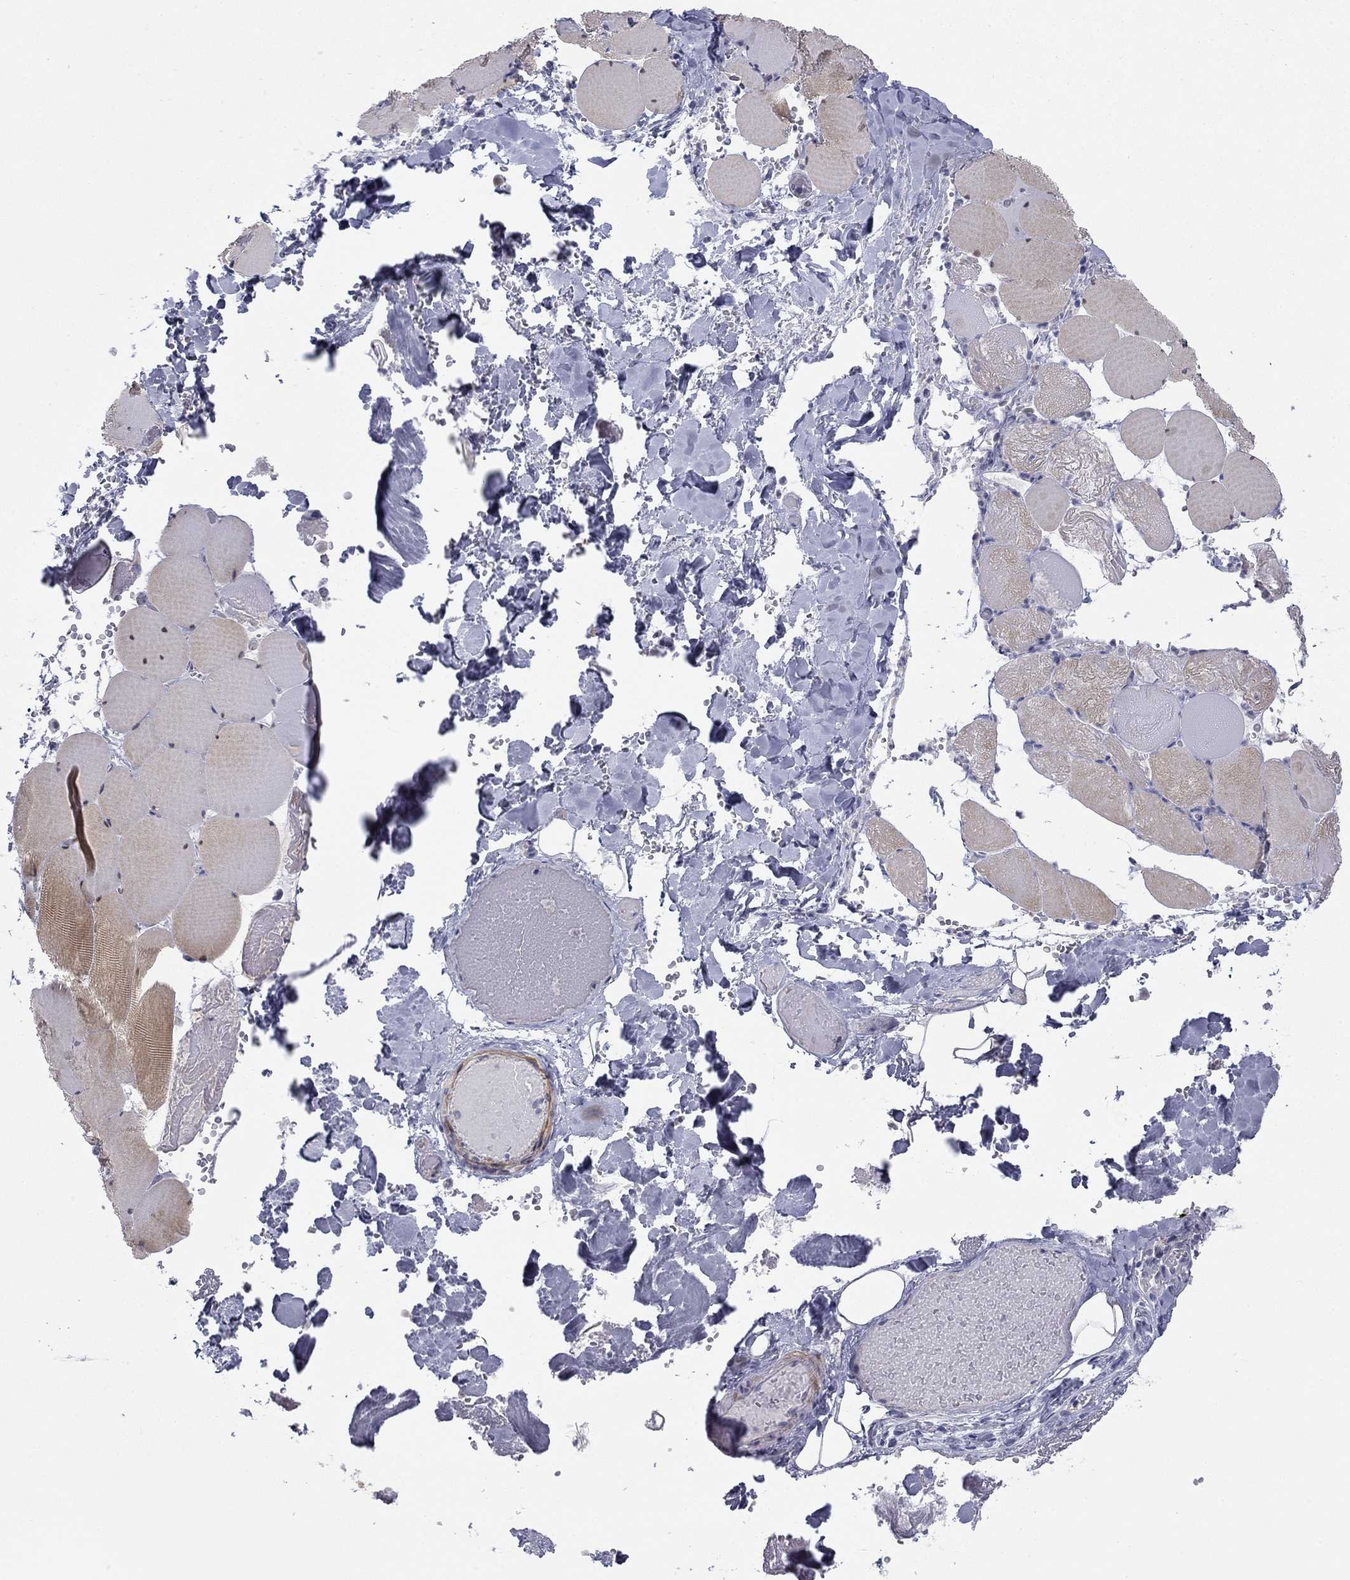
{"staining": {"intensity": "weak", "quantity": "<25%", "location": "cytoplasmic/membranous,nuclear"}, "tissue": "skeletal muscle", "cell_type": "Myocytes", "image_type": "normal", "snomed": [{"axis": "morphology", "description": "Normal tissue, NOS"}, {"axis": "morphology", "description": "Malignant melanoma, Metastatic site"}, {"axis": "topography", "description": "Skeletal muscle"}], "caption": "Immunohistochemistry (IHC) micrograph of normal skeletal muscle: human skeletal muscle stained with DAB shows no significant protein expression in myocytes.", "gene": "TIGD4", "patient": {"sex": "male", "age": 50}}